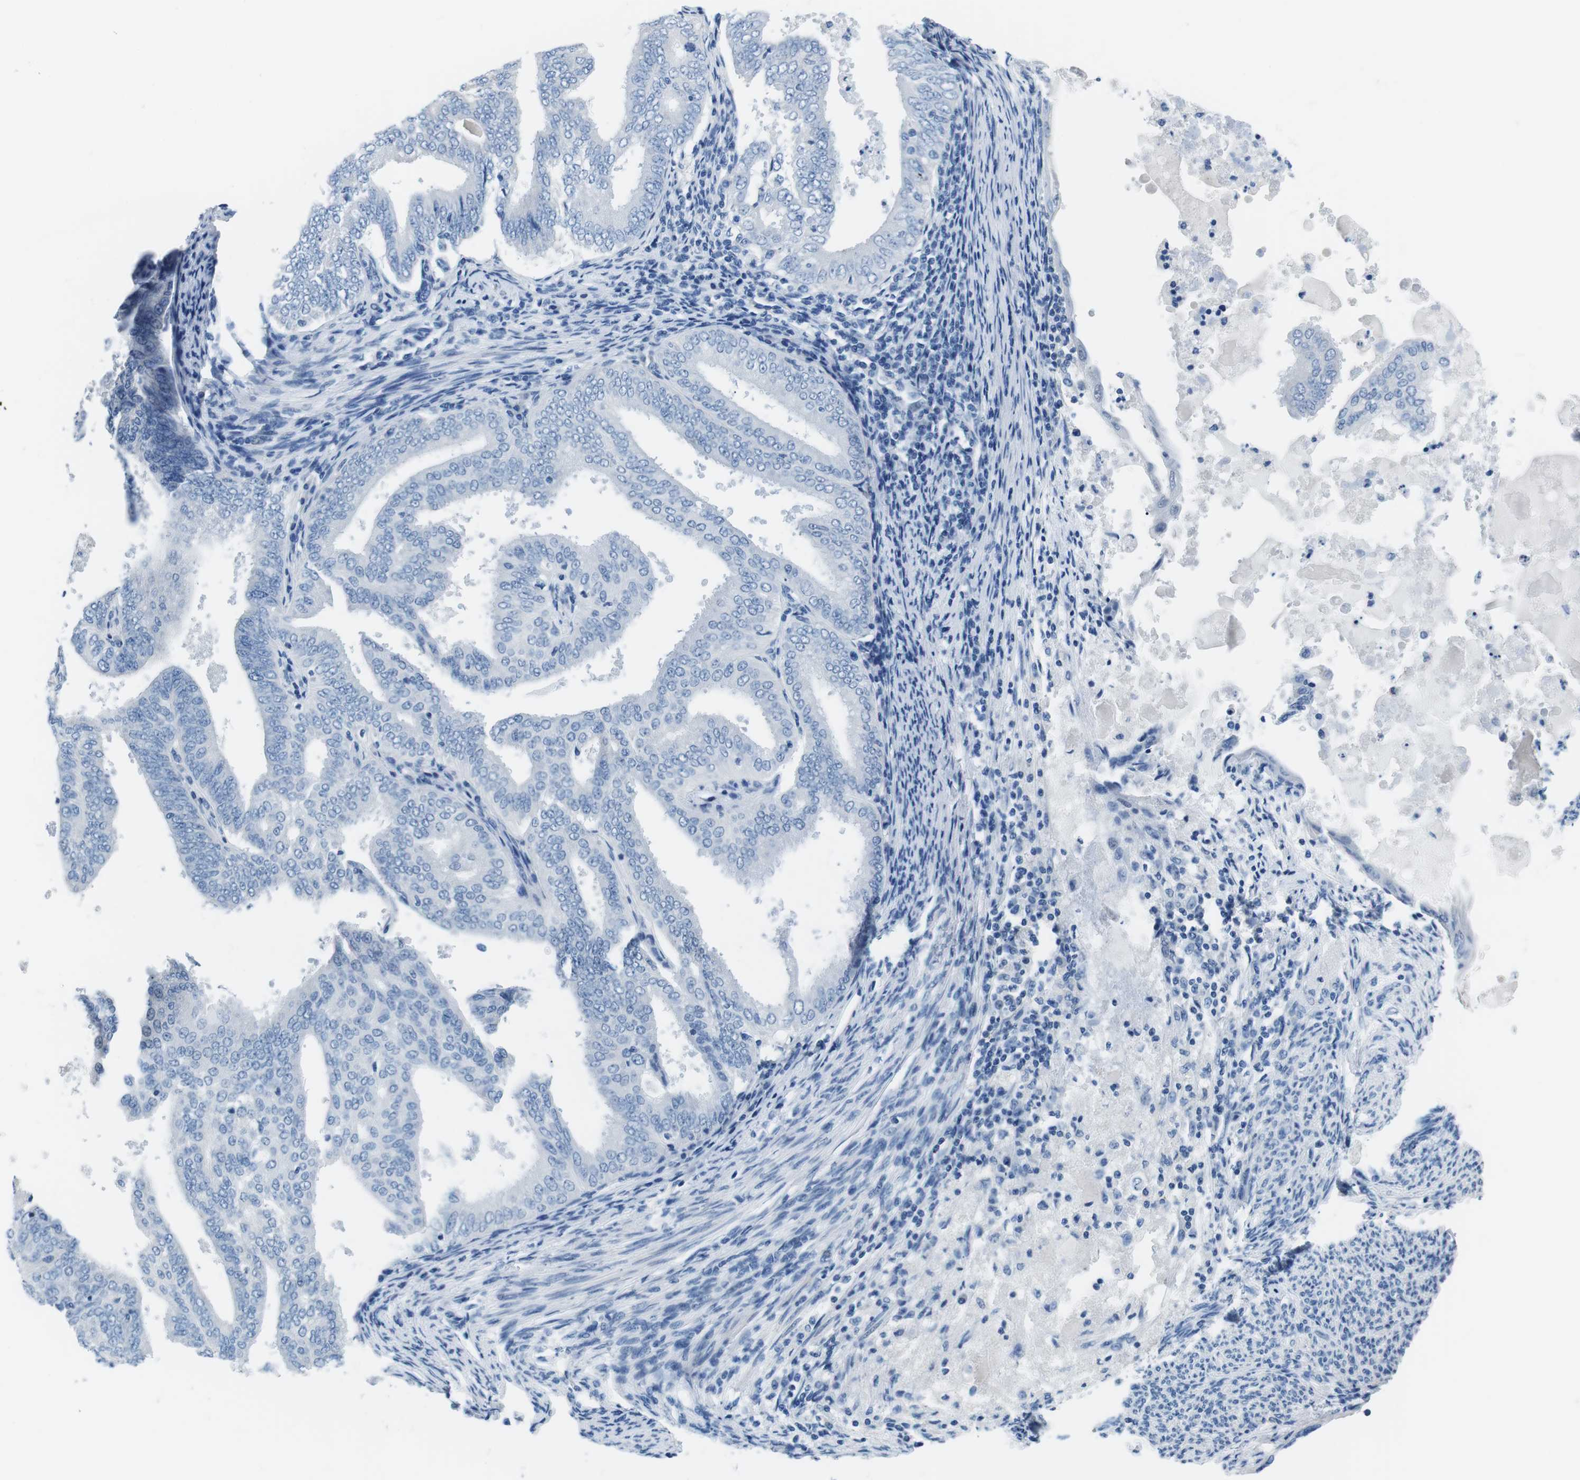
{"staining": {"intensity": "negative", "quantity": "none", "location": "none"}, "tissue": "endometrial cancer", "cell_type": "Tumor cells", "image_type": "cancer", "snomed": [{"axis": "morphology", "description": "Adenocarcinoma, NOS"}, {"axis": "topography", "description": "Endometrium"}], "caption": "An immunohistochemistry (IHC) histopathology image of endometrial cancer is shown. There is no staining in tumor cells of endometrial cancer. (DAB (3,3'-diaminobenzidine) IHC visualized using brightfield microscopy, high magnification).", "gene": "MUC2", "patient": {"sex": "female", "age": 58}}